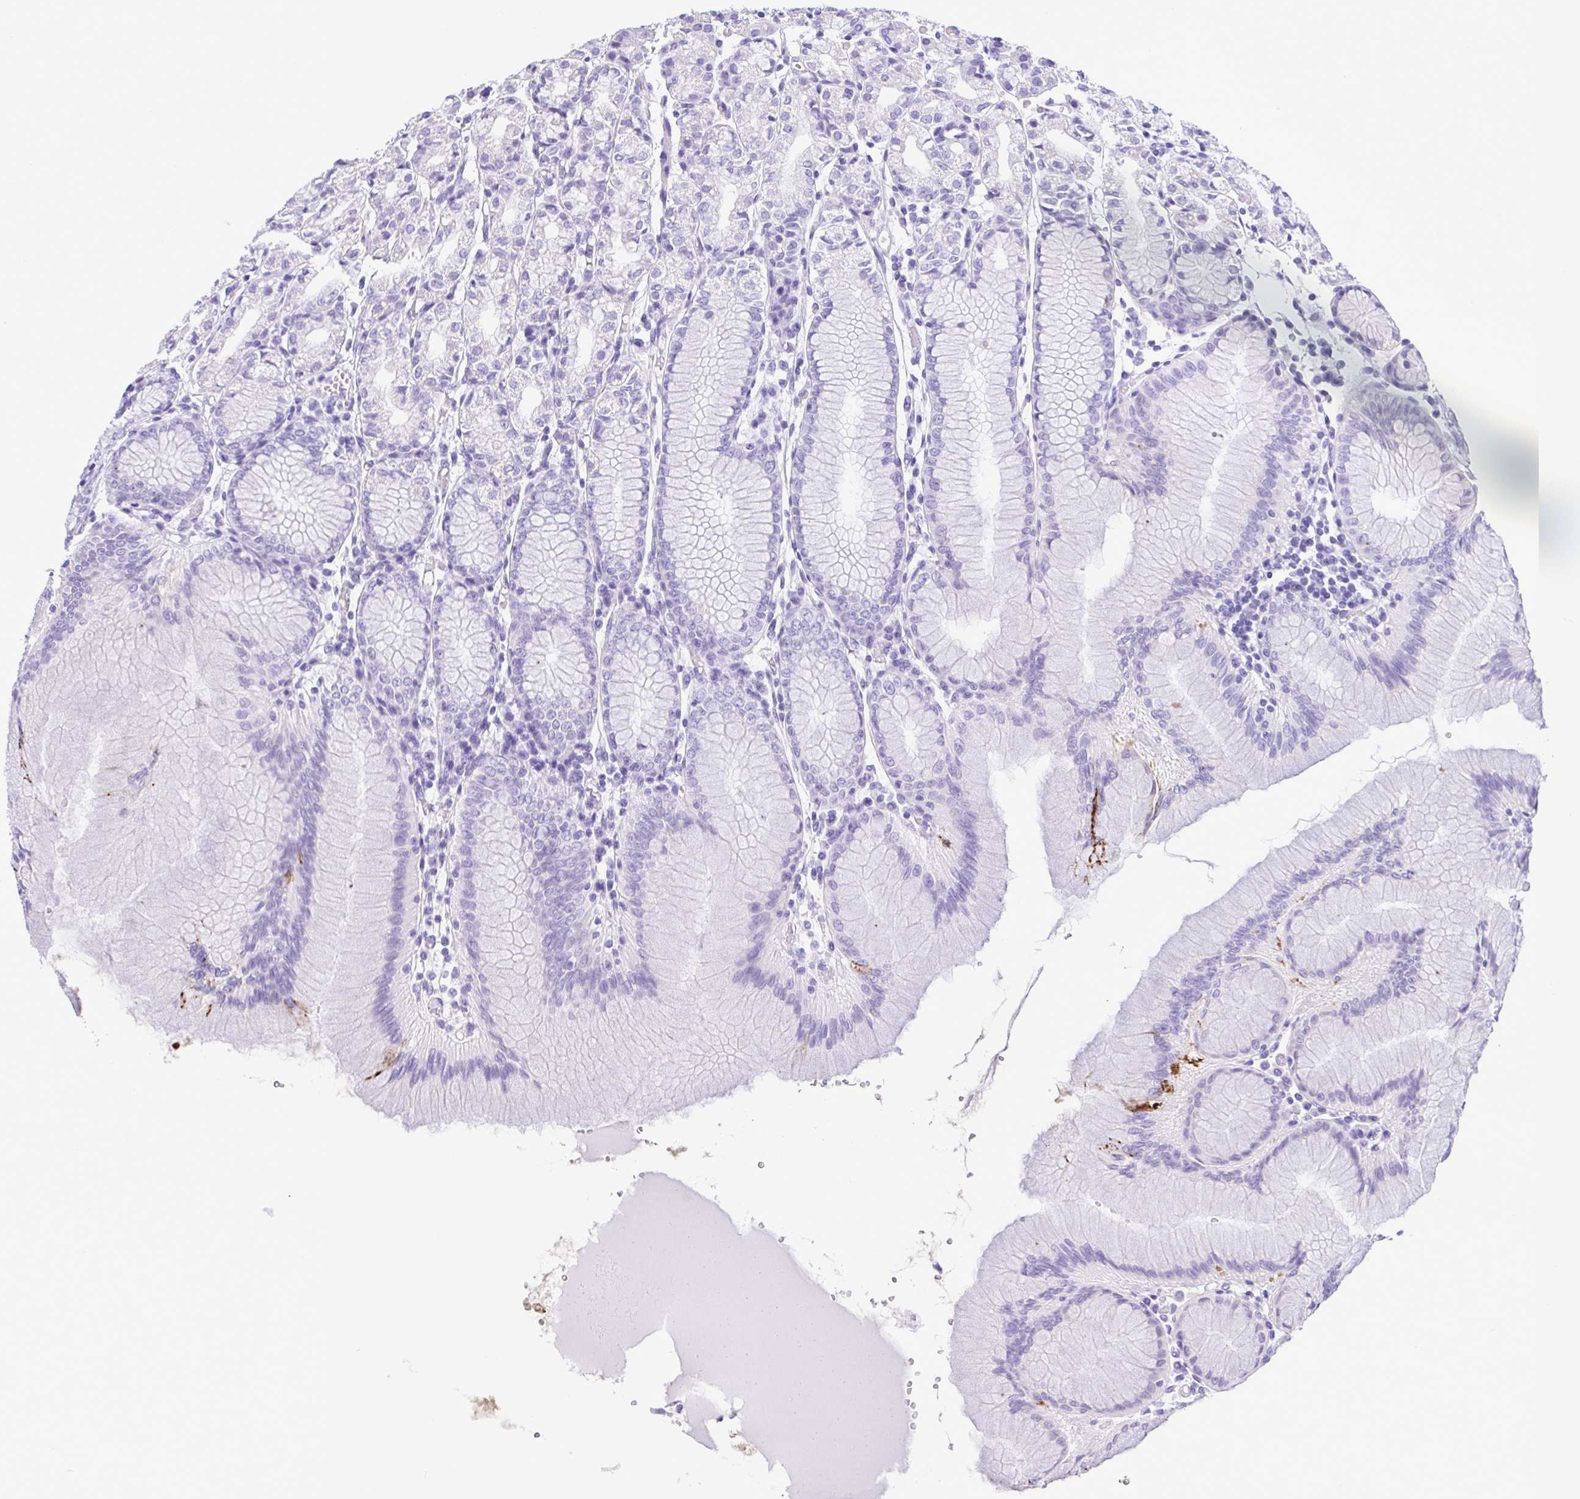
{"staining": {"intensity": "negative", "quantity": "none", "location": "none"}, "tissue": "stomach", "cell_type": "Glandular cells", "image_type": "normal", "snomed": [{"axis": "morphology", "description": "Normal tissue, NOS"}, {"axis": "topography", "description": "Stomach"}], "caption": "Immunohistochemical staining of benign human stomach reveals no significant positivity in glandular cells. Nuclei are stained in blue.", "gene": "OVGP1", "patient": {"sex": "female", "age": 57}}